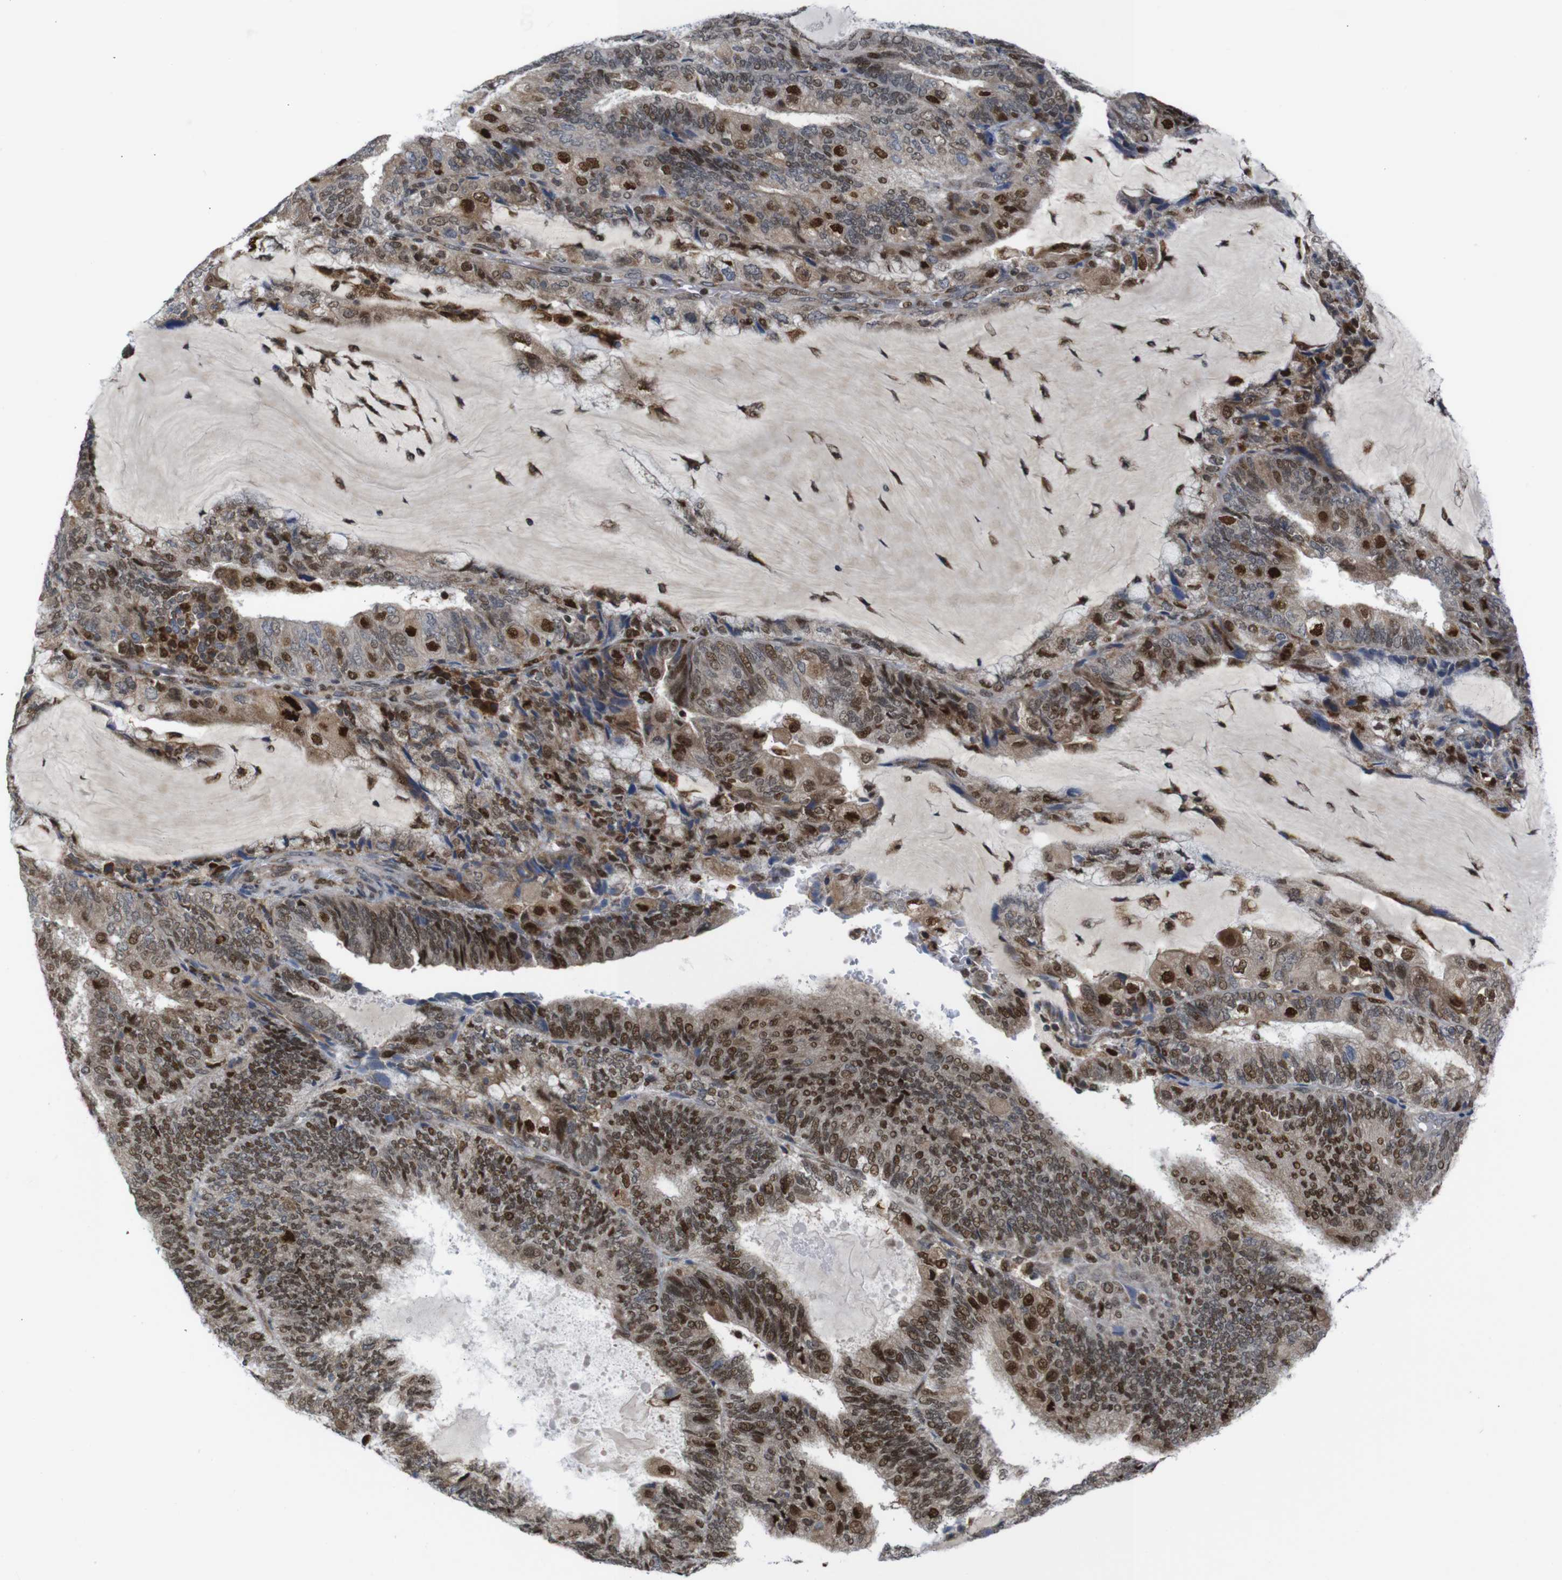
{"staining": {"intensity": "moderate", "quantity": ">75%", "location": "cytoplasmic/membranous,nuclear"}, "tissue": "endometrial cancer", "cell_type": "Tumor cells", "image_type": "cancer", "snomed": [{"axis": "morphology", "description": "Adenocarcinoma, NOS"}, {"axis": "topography", "description": "Endometrium"}], "caption": "This micrograph displays adenocarcinoma (endometrial) stained with immunohistochemistry to label a protein in brown. The cytoplasmic/membranous and nuclear of tumor cells show moderate positivity for the protein. Nuclei are counter-stained blue.", "gene": "PTPN1", "patient": {"sex": "female", "age": 81}}